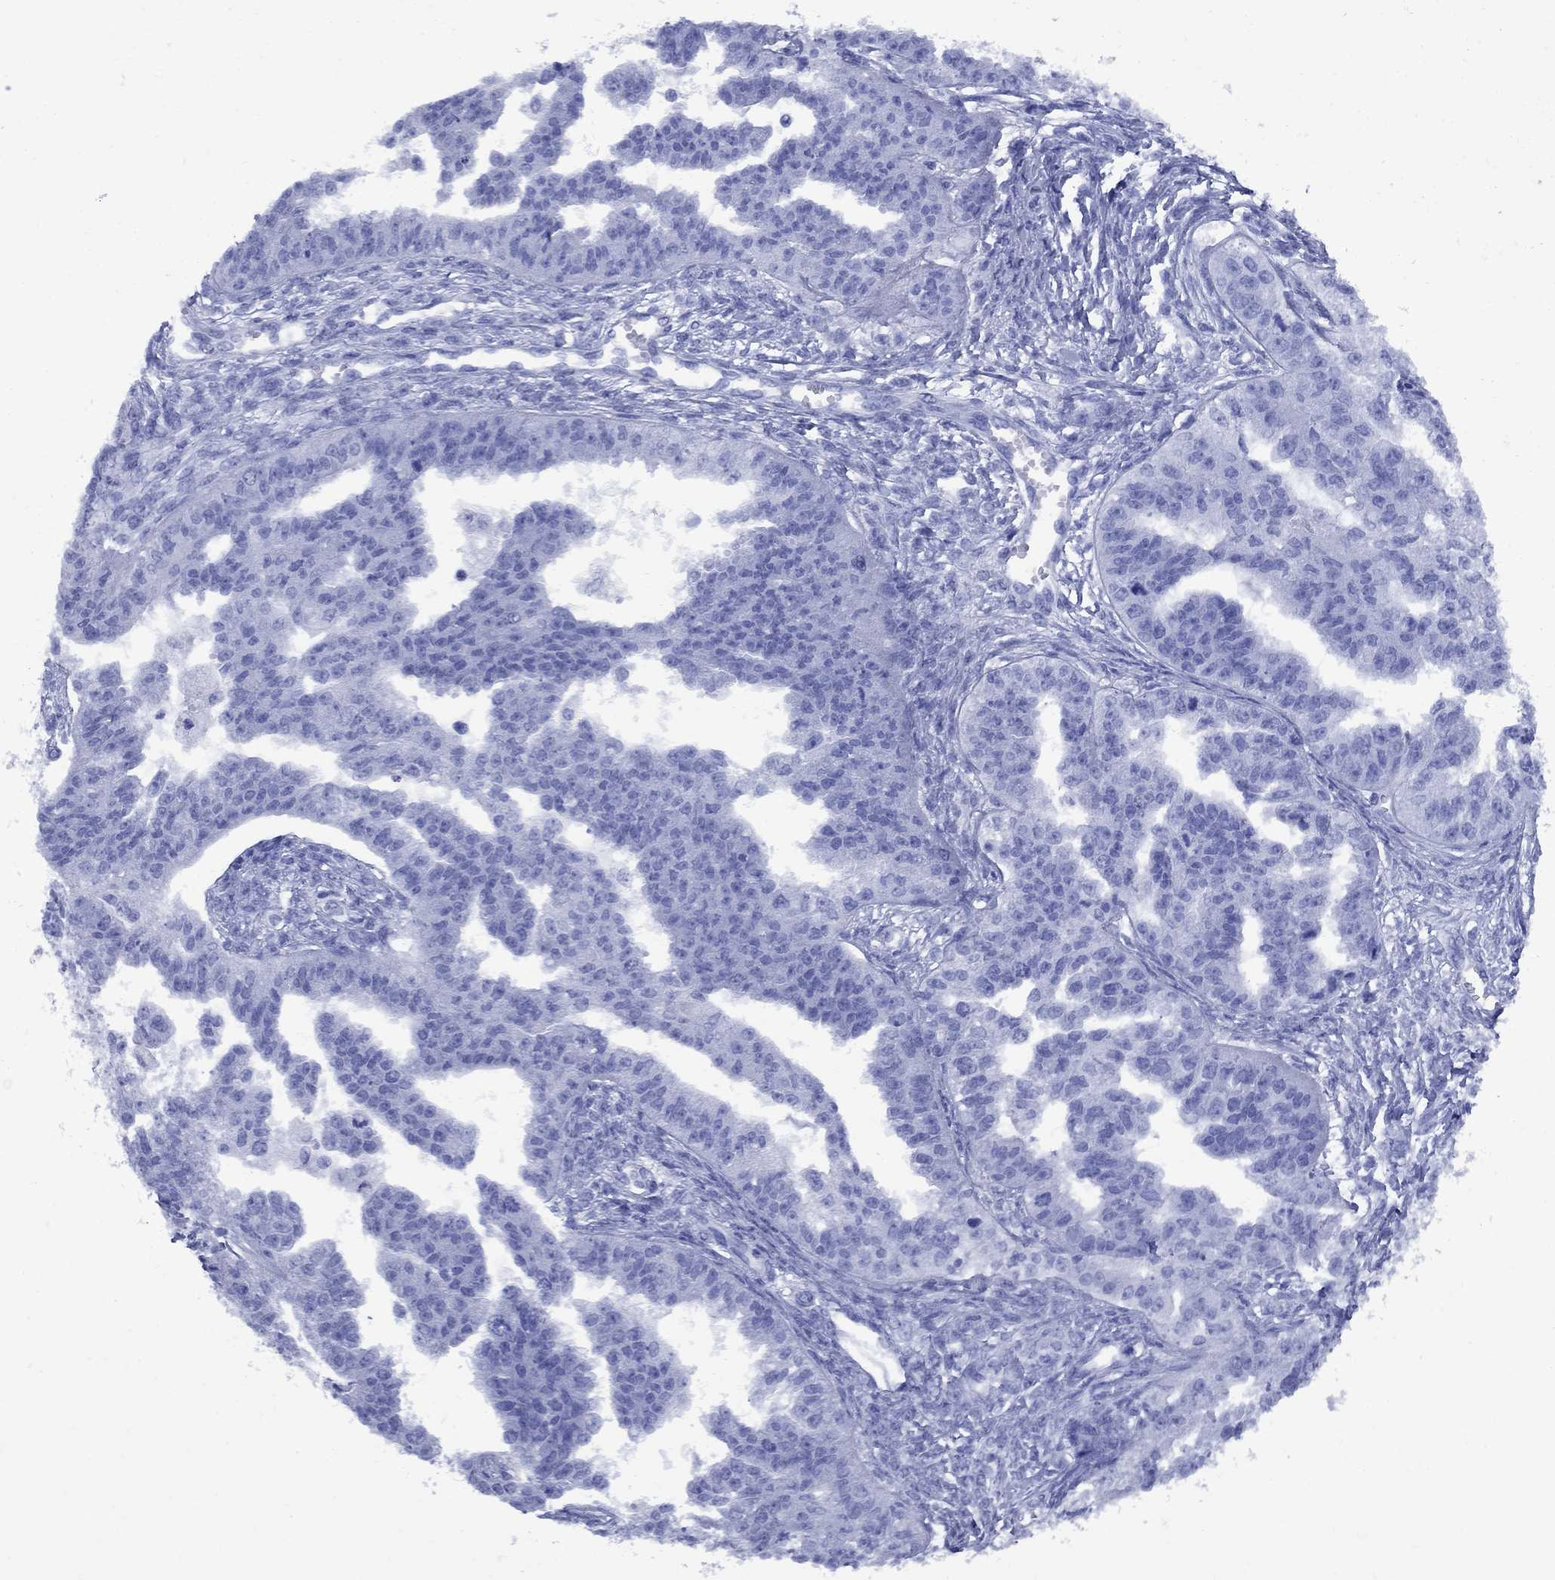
{"staining": {"intensity": "negative", "quantity": "none", "location": "none"}, "tissue": "ovarian cancer", "cell_type": "Tumor cells", "image_type": "cancer", "snomed": [{"axis": "morphology", "description": "Cystadenocarcinoma, serous, NOS"}, {"axis": "topography", "description": "Ovary"}], "caption": "Tumor cells are negative for brown protein staining in serous cystadenocarcinoma (ovarian).", "gene": "SMCP", "patient": {"sex": "female", "age": 58}}